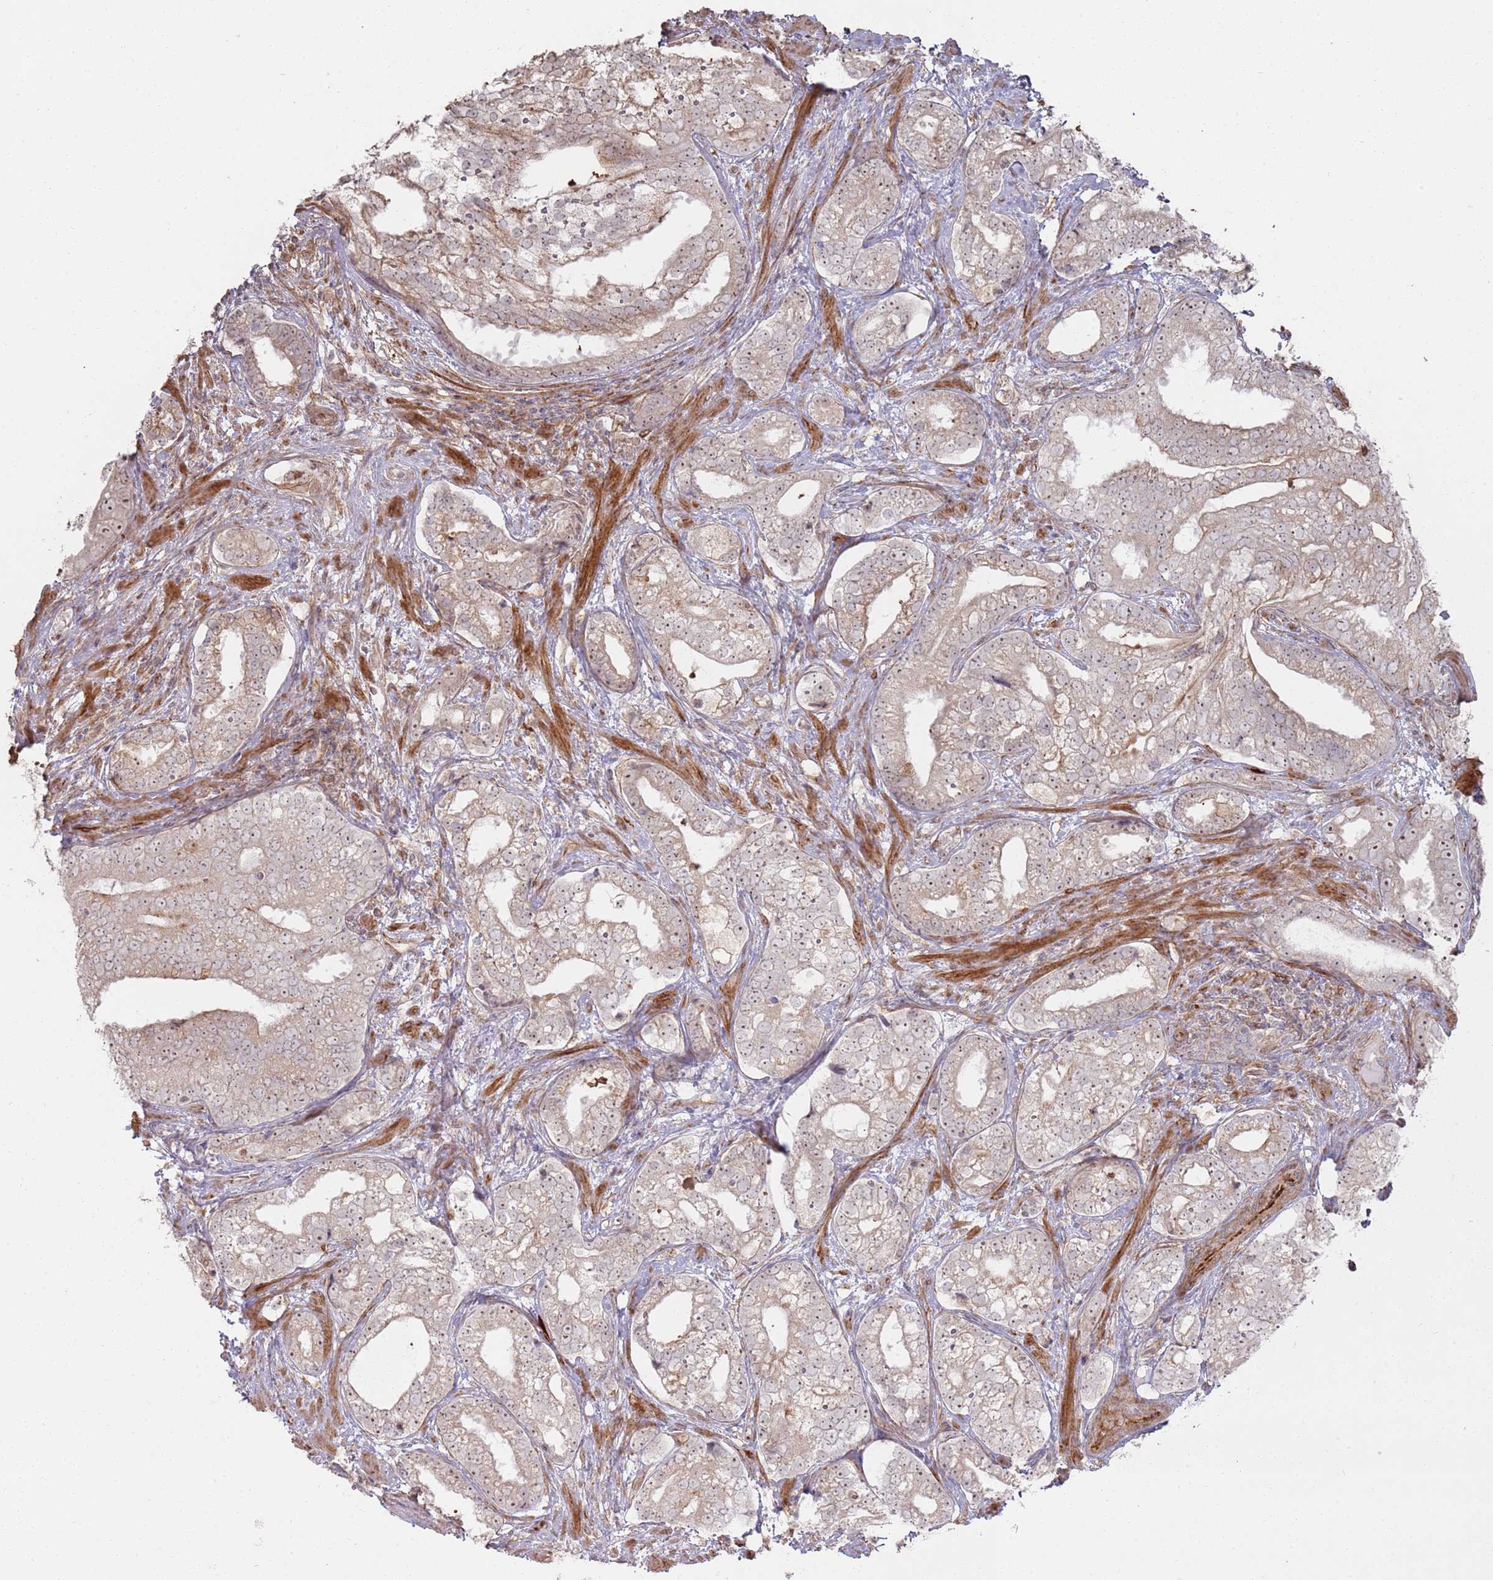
{"staining": {"intensity": "weak", "quantity": "25%-75%", "location": "cytoplasmic/membranous,nuclear"}, "tissue": "prostate cancer", "cell_type": "Tumor cells", "image_type": "cancer", "snomed": [{"axis": "morphology", "description": "Adenocarcinoma, High grade"}, {"axis": "topography", "description": "Prostate"}], "caption": "The image demonstrates a brown stain indicating the presence of a protein in the cytoplasmic/membranous and nuclear of tumor cells in prostate adenocarcinoma (high-grade).", "gene": "PHF21A", "patient": {"sex": "male", "age": 75}}